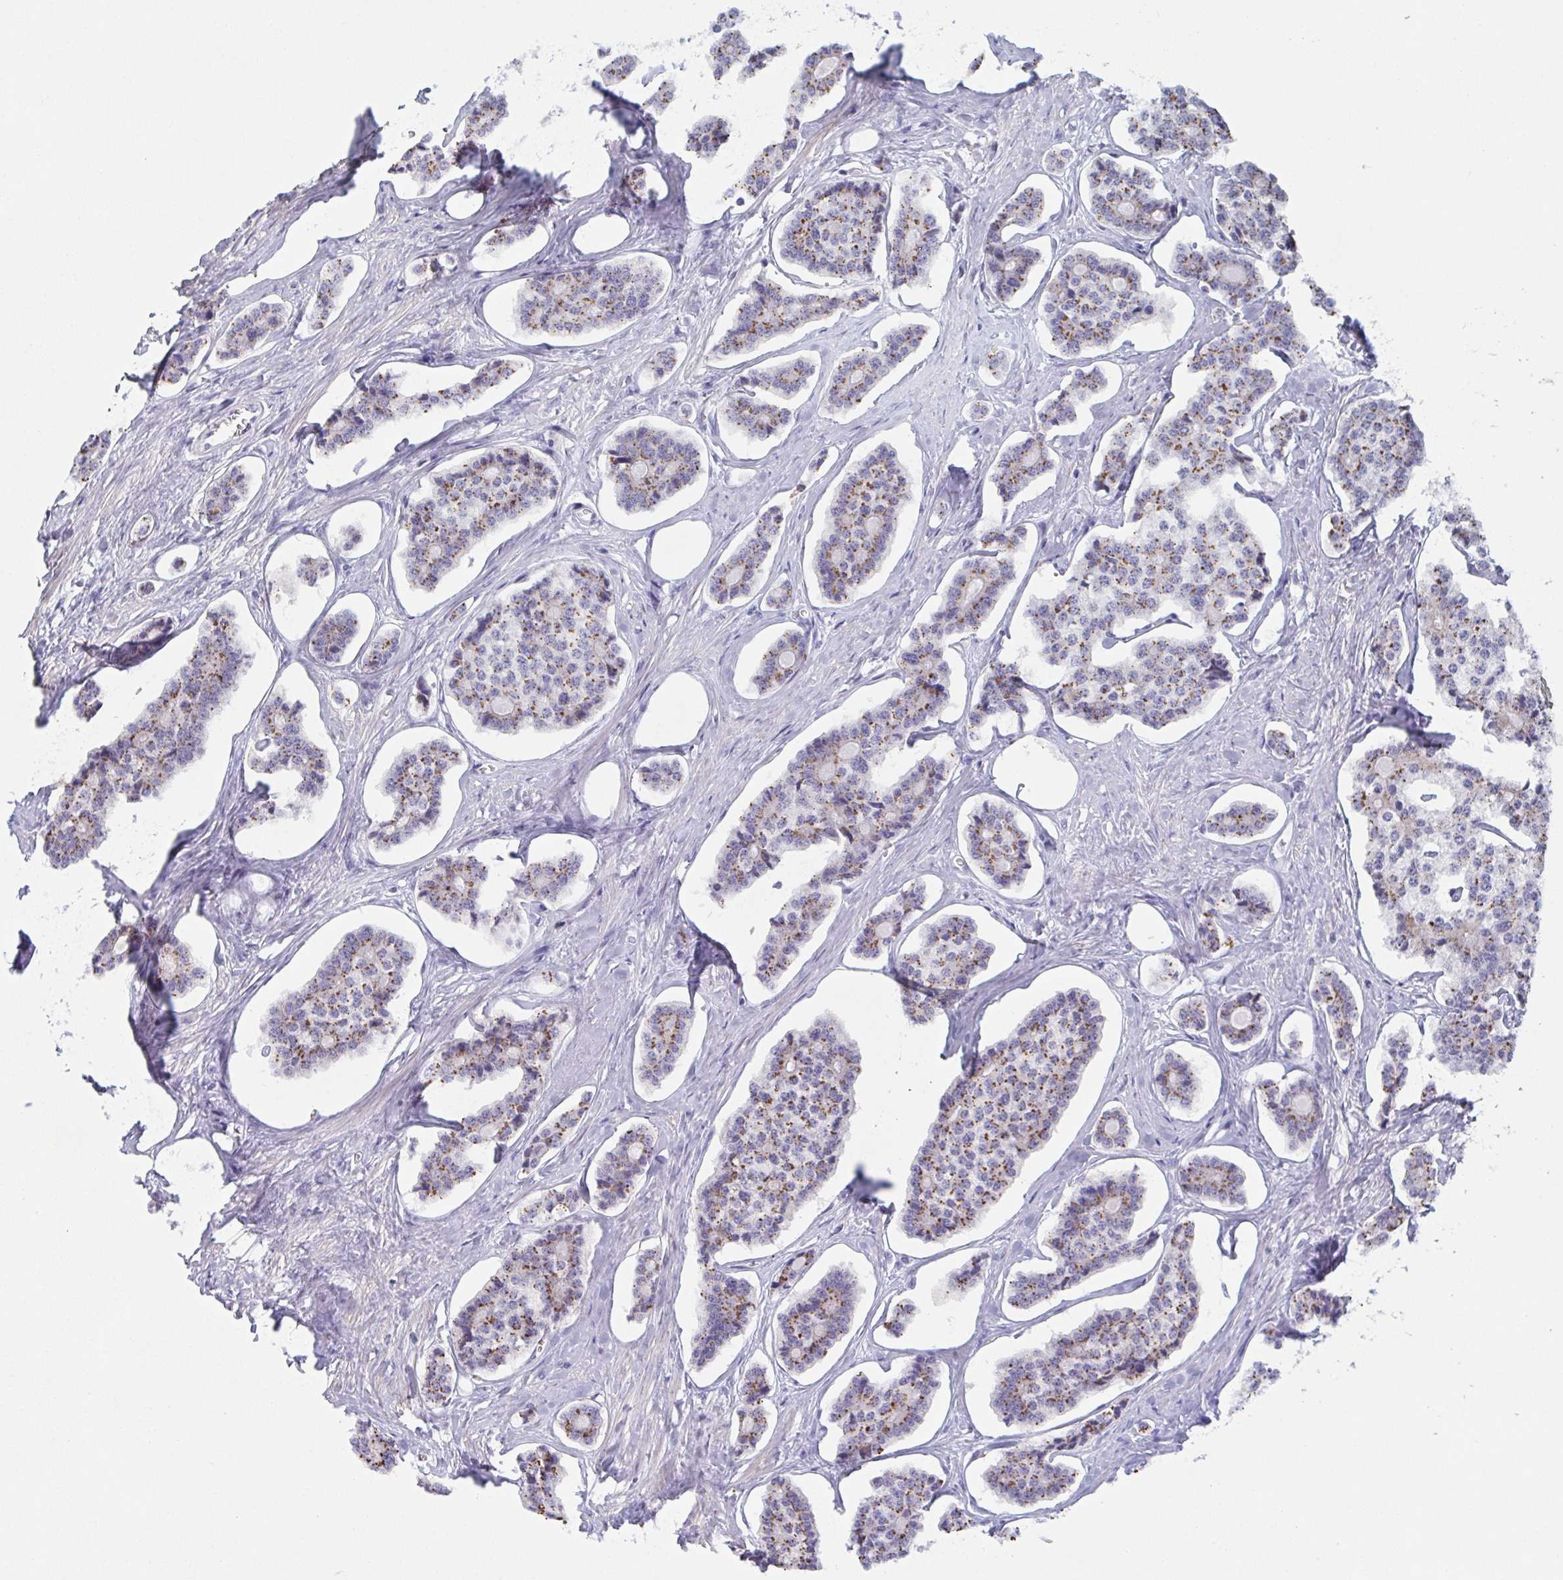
{"staining": {"intensity": "moderate", "quantity": "25%-75%", "location": "cytoplasmic/membranous"}, "tissue": "carcinoid", "cell_type": "Tumor cells", "image_type": "cancer", "snomed": [{"axis": "morphology", "description": "Carcinoid, malignant, NOS"}, {"axis": "topography", "description": "Small intestine"}], "caption": "Protein staining by immunohistochemistry reveals moderate cytoplasmic/membranous positivity in about 25%-75% of tumor cells in malignant carcinoid.", "gene": "TAGLN3", "patient": {"sex": "female", "age": 65}}